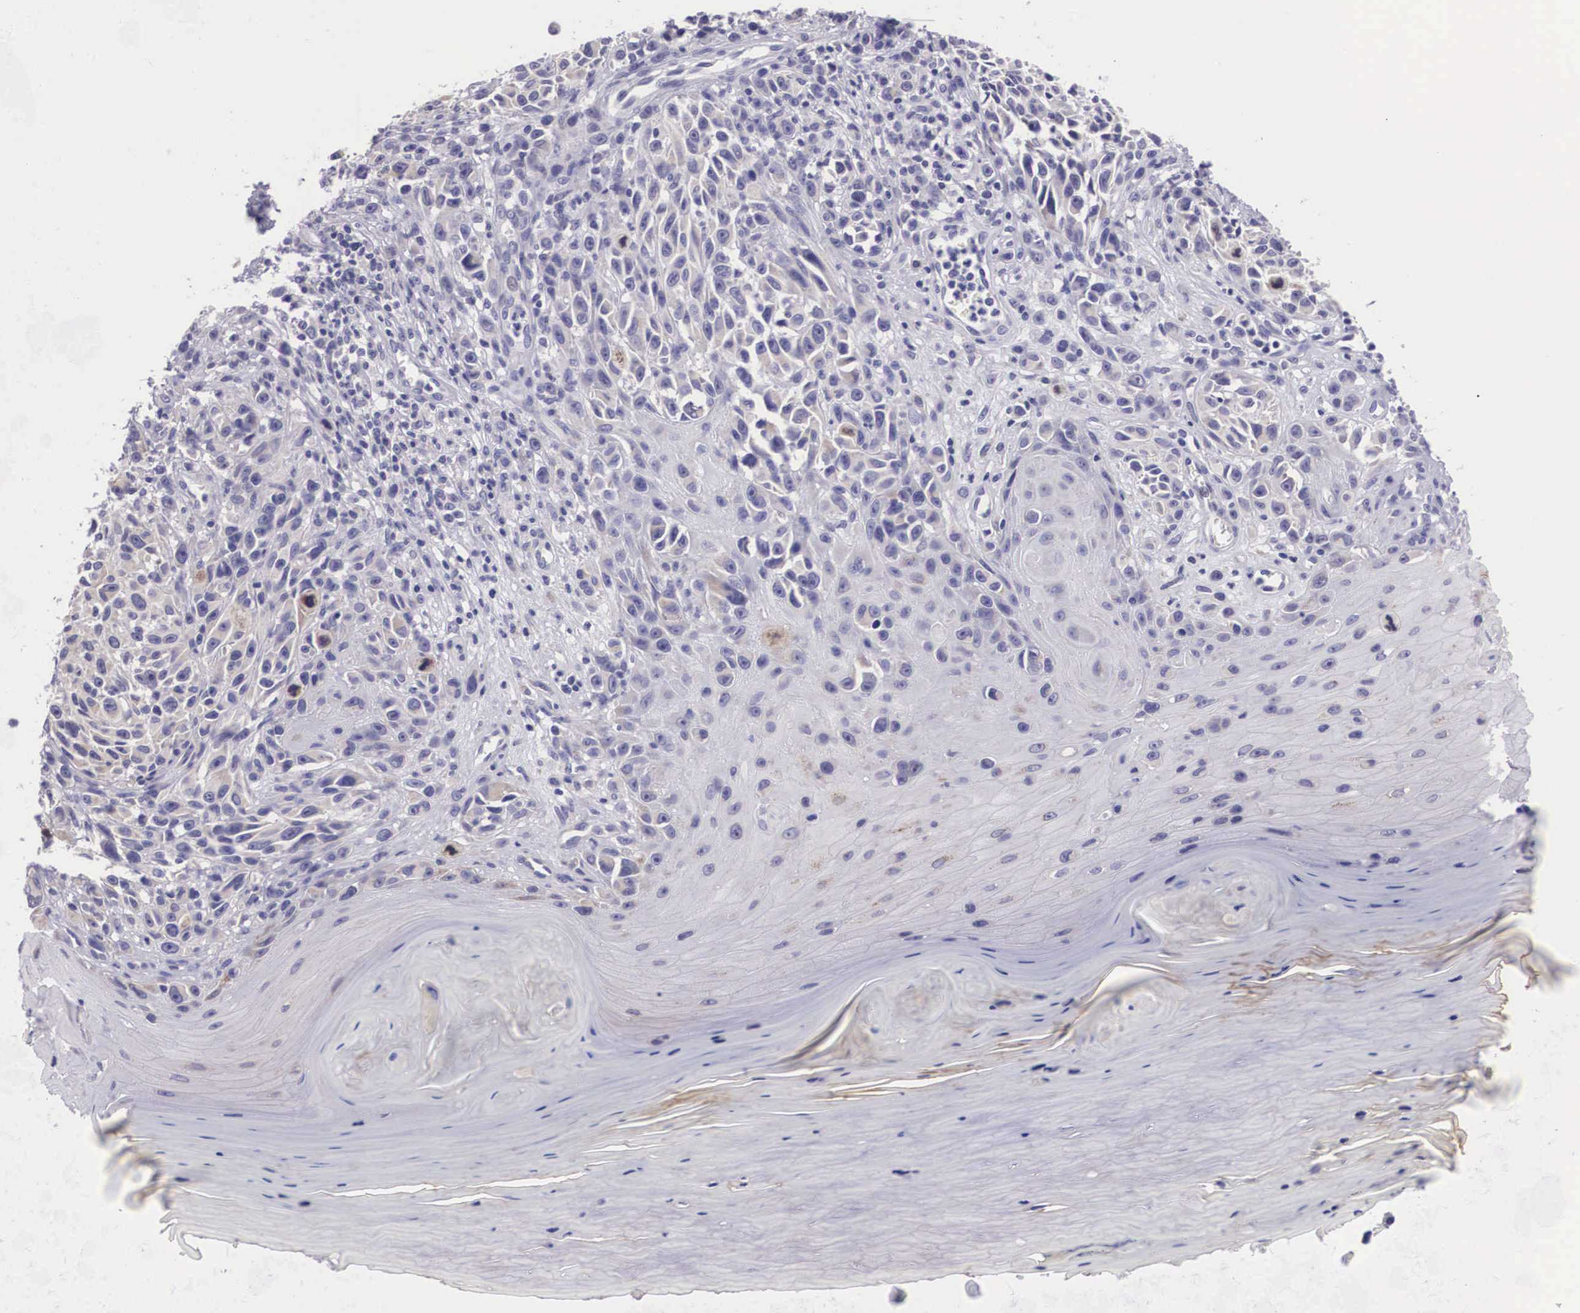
{"staining": {"intensity": "negative", "quantity": "none", "location": "none"}, "tissue": "melanoma", "cell_type": "Tumor cells", "image_type": "cancer", "snomed": [{"axis": "morphology", "description": "Malignant melanoma, NOS"}, {"axis": "topography", "description": "Skin"}], "caption": "Tumor cells show no significant expression in melanoma. (IHC, brightfield microscopy, high magnification).", "gene": "ARG2", "patient": {"sex": "female", "age": 82}}